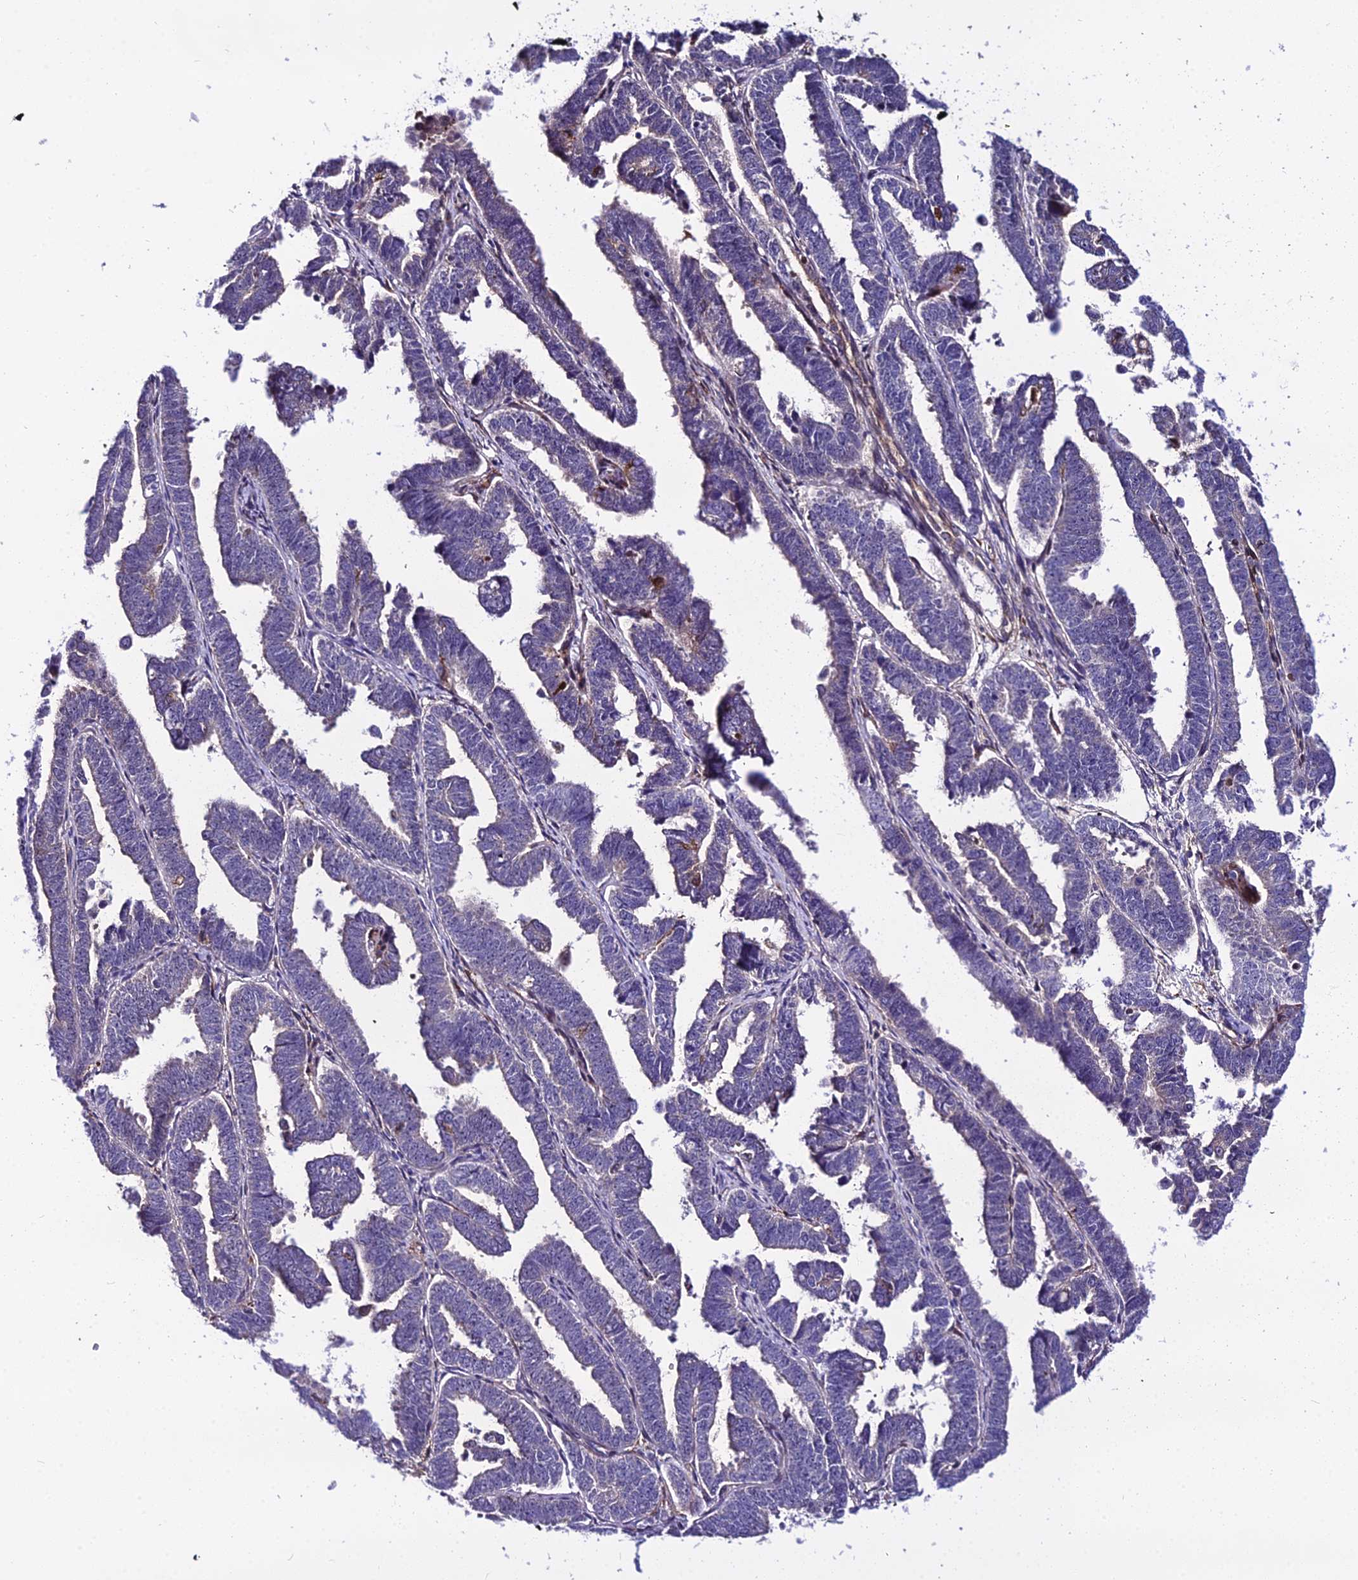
{"staining": {"intensity": "negative", "quantity": "none", "location": "none"}, "tissue": "endometrial cancer", "cell_type": "Tumor cells", "image_type": "cancer", "snomed": [{"axis": "morphology", "description": "Adenocarcinoma, NOS"}, {"axis": "topography", "description": "Endometrium"}], "caption": "Protein analysis of endometrial cancer (adenocarcinoma) displays no significant expression in tumor cells.", "gene": "MB21D2", "patient": {"sex": "female", "age": 75}}